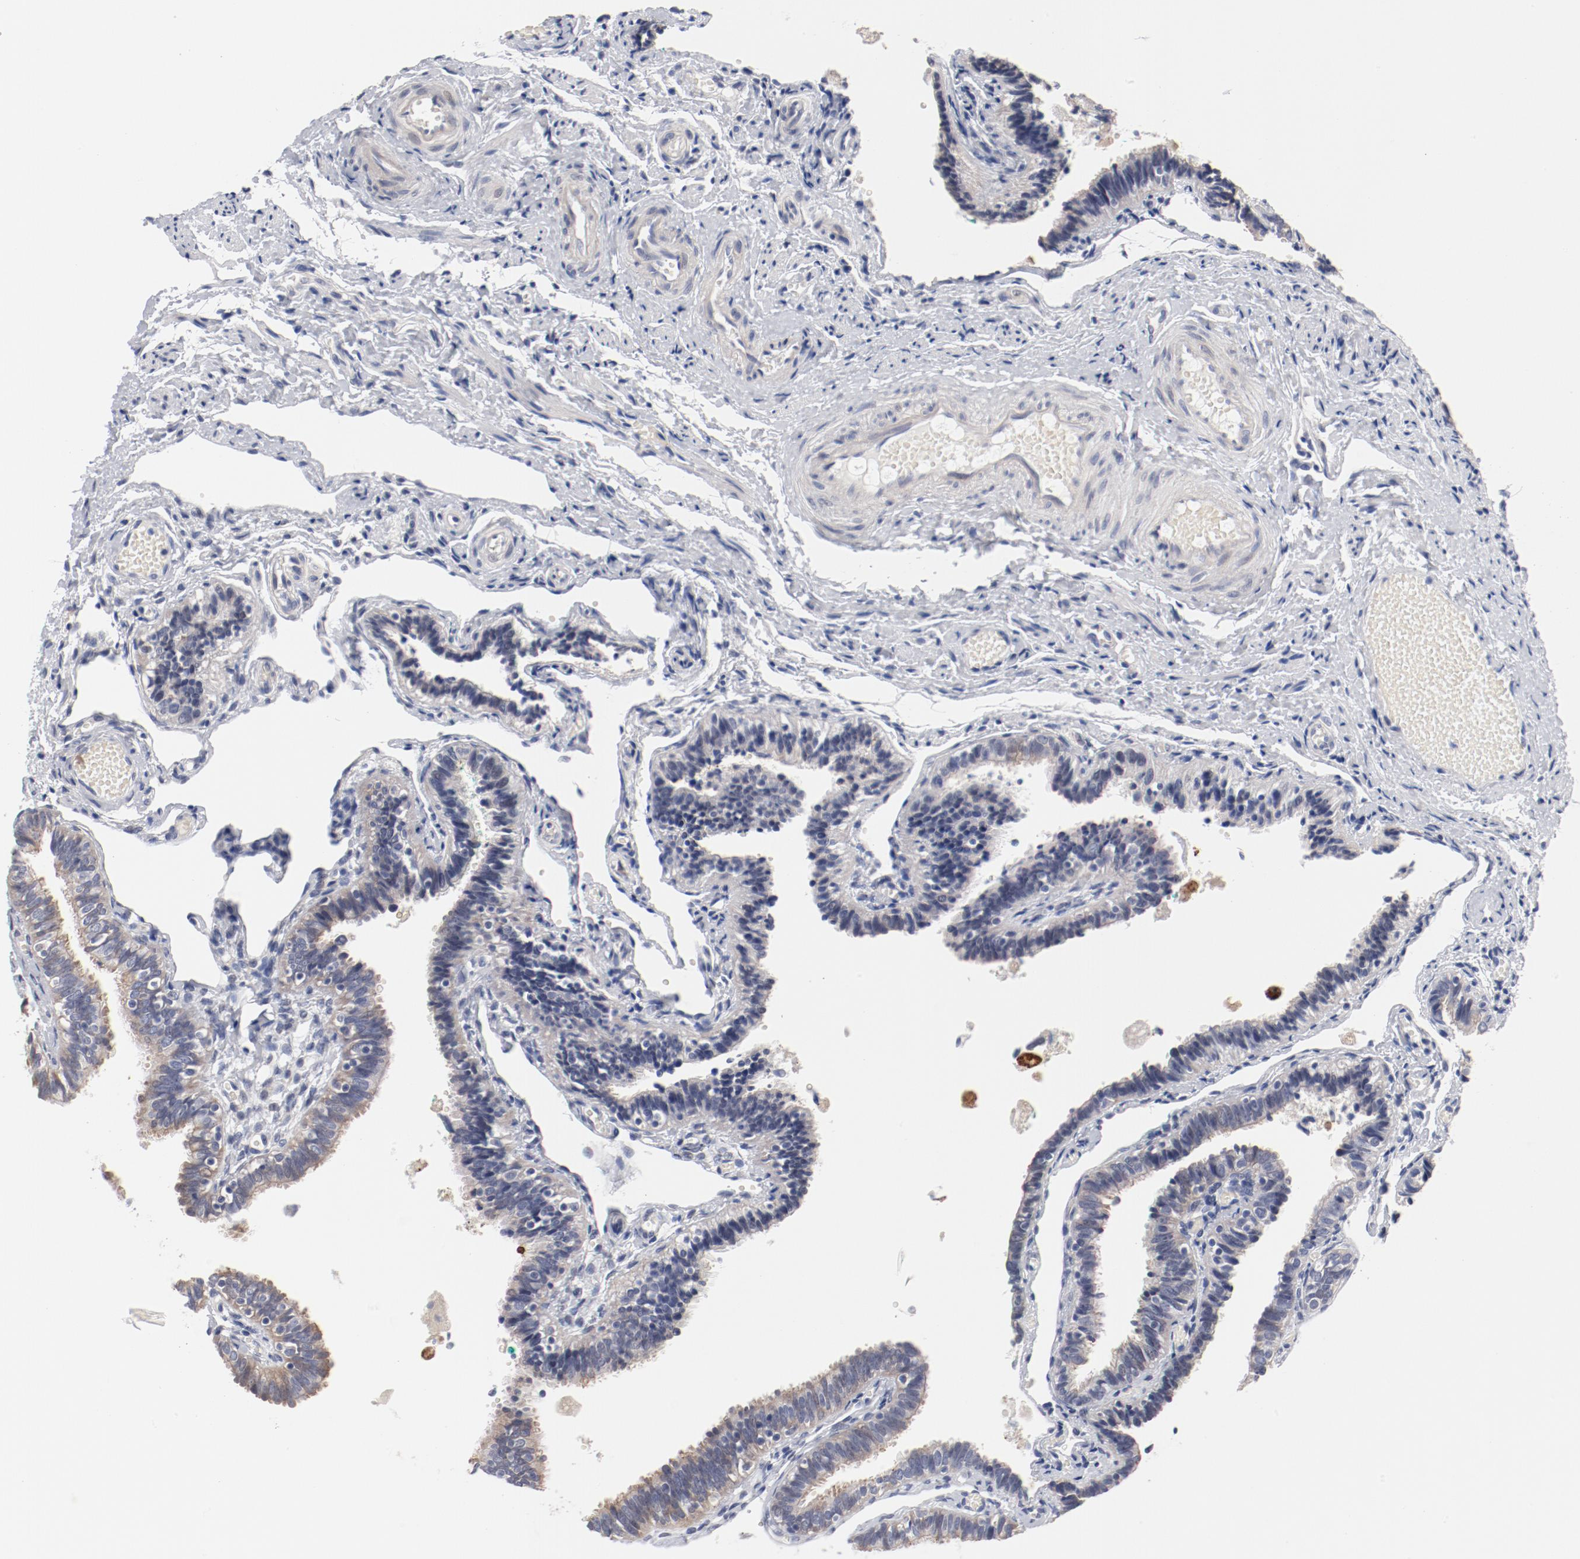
{"staining": {"intensity": "weak", "quantity": ">75%", "location": "cytoplasmic/membranous"}, "tissue": "fallopian tube", "cell_type": "Glandular cells", "image_type": "normal", "snomed": [{"axis": "morphology", "description": "Normal tissue, NOS"}, {"axis": "topography", "description": "Fallopian tube"}], "caption": "Weak cytoplasmic/membranous positivity is seen in about >75% of glandular cells in benign fallopian tube. (DAB IHC with brightfield microscopy, high magnification).", "gene": "GPR143", "patient": {"sex": "female", "age": 46}}